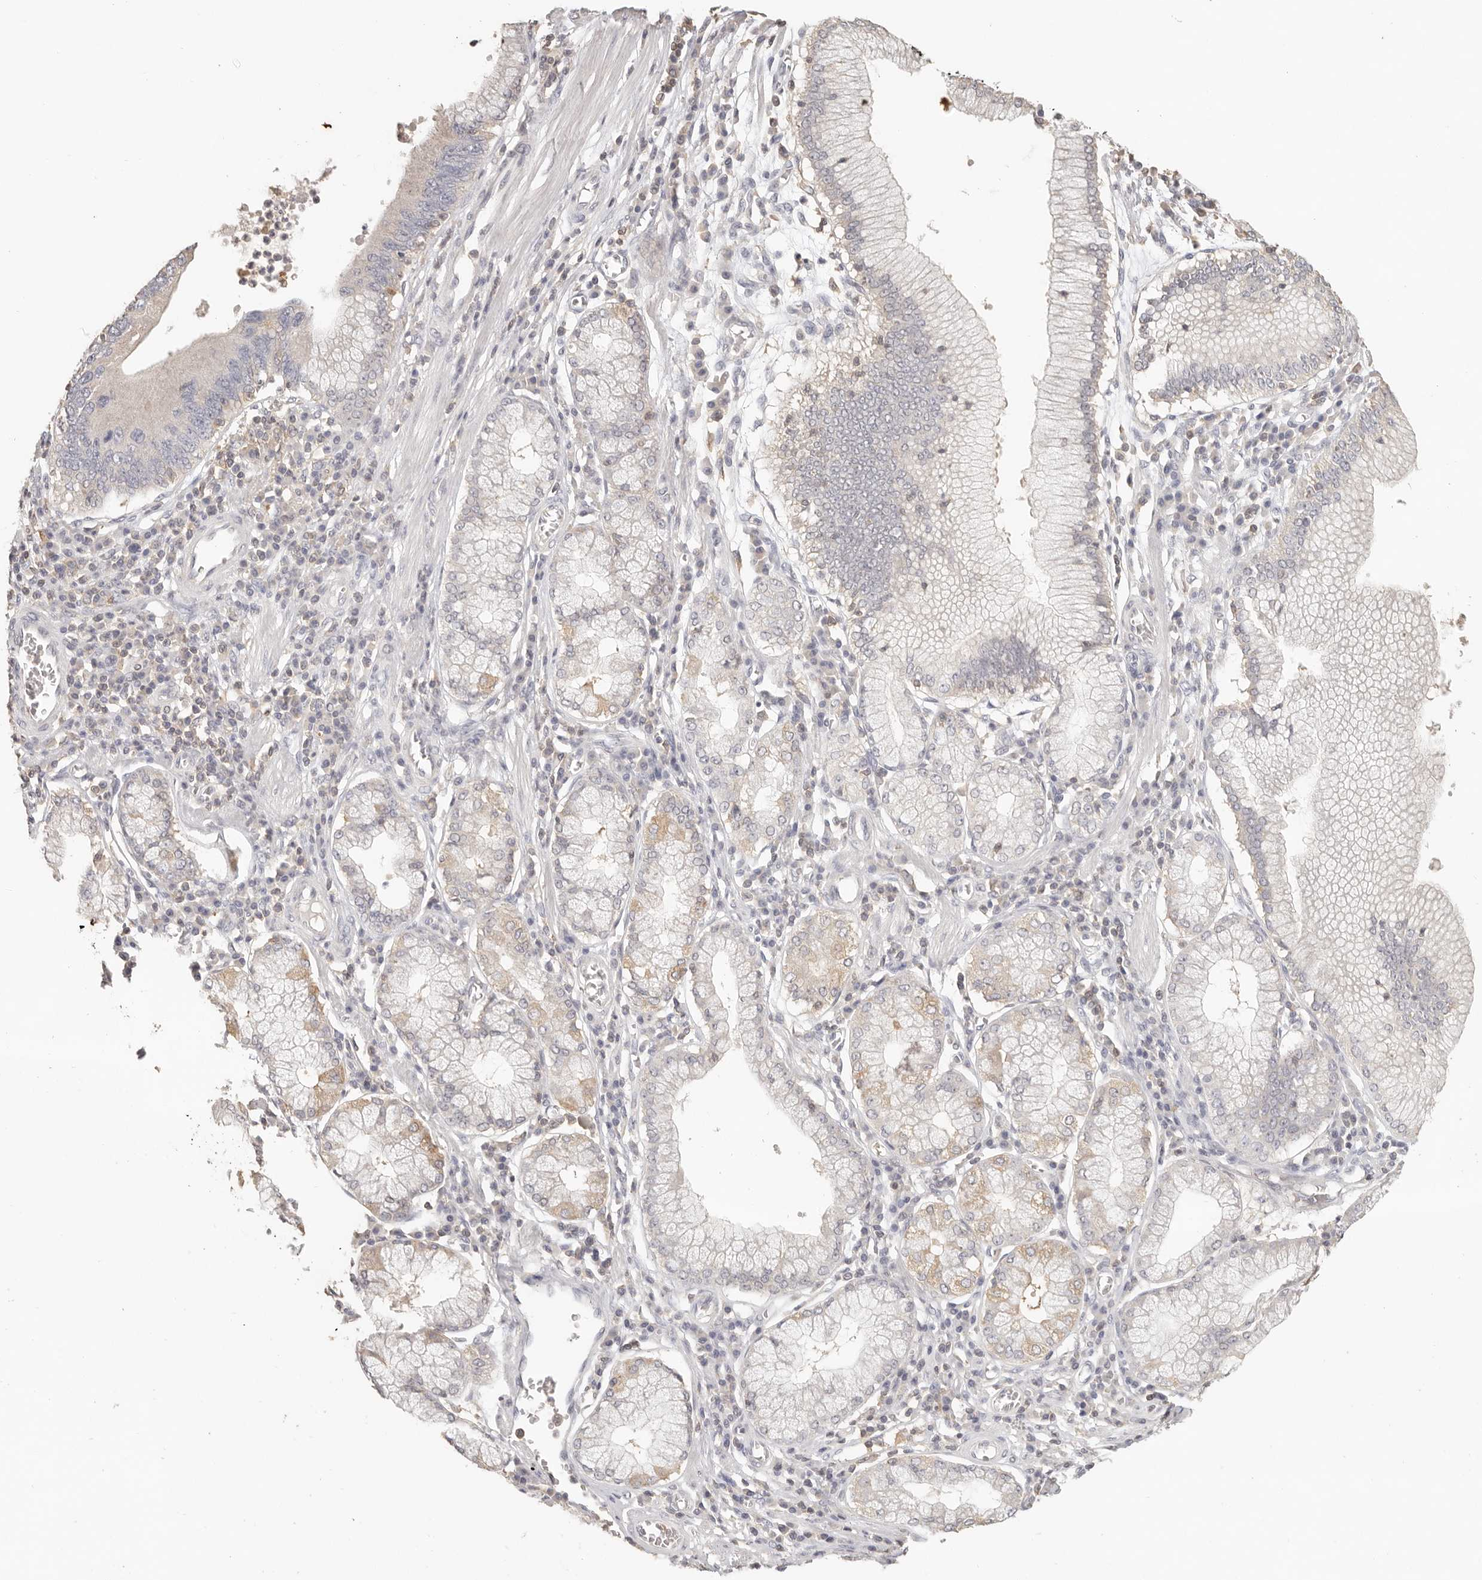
{"staining": {"intensity": "weak", "quantity": "<25%", "location": "cytoplasmic/membranous"}, "tissue": "stomach cancer", "cell_type": "Tumor cells", "image_type": "cancer", "snomed": [{"axis": "morphology", "description": "Adenocarcinoma, NOS"}, {"axis": "topography", "description": "Stomach"}], "caption": "Tumor cells are negative for brown protein staining in stomach adenocarcinoma.", "gene": "CSK", "patient": {"sex": "male", "age": 59}}